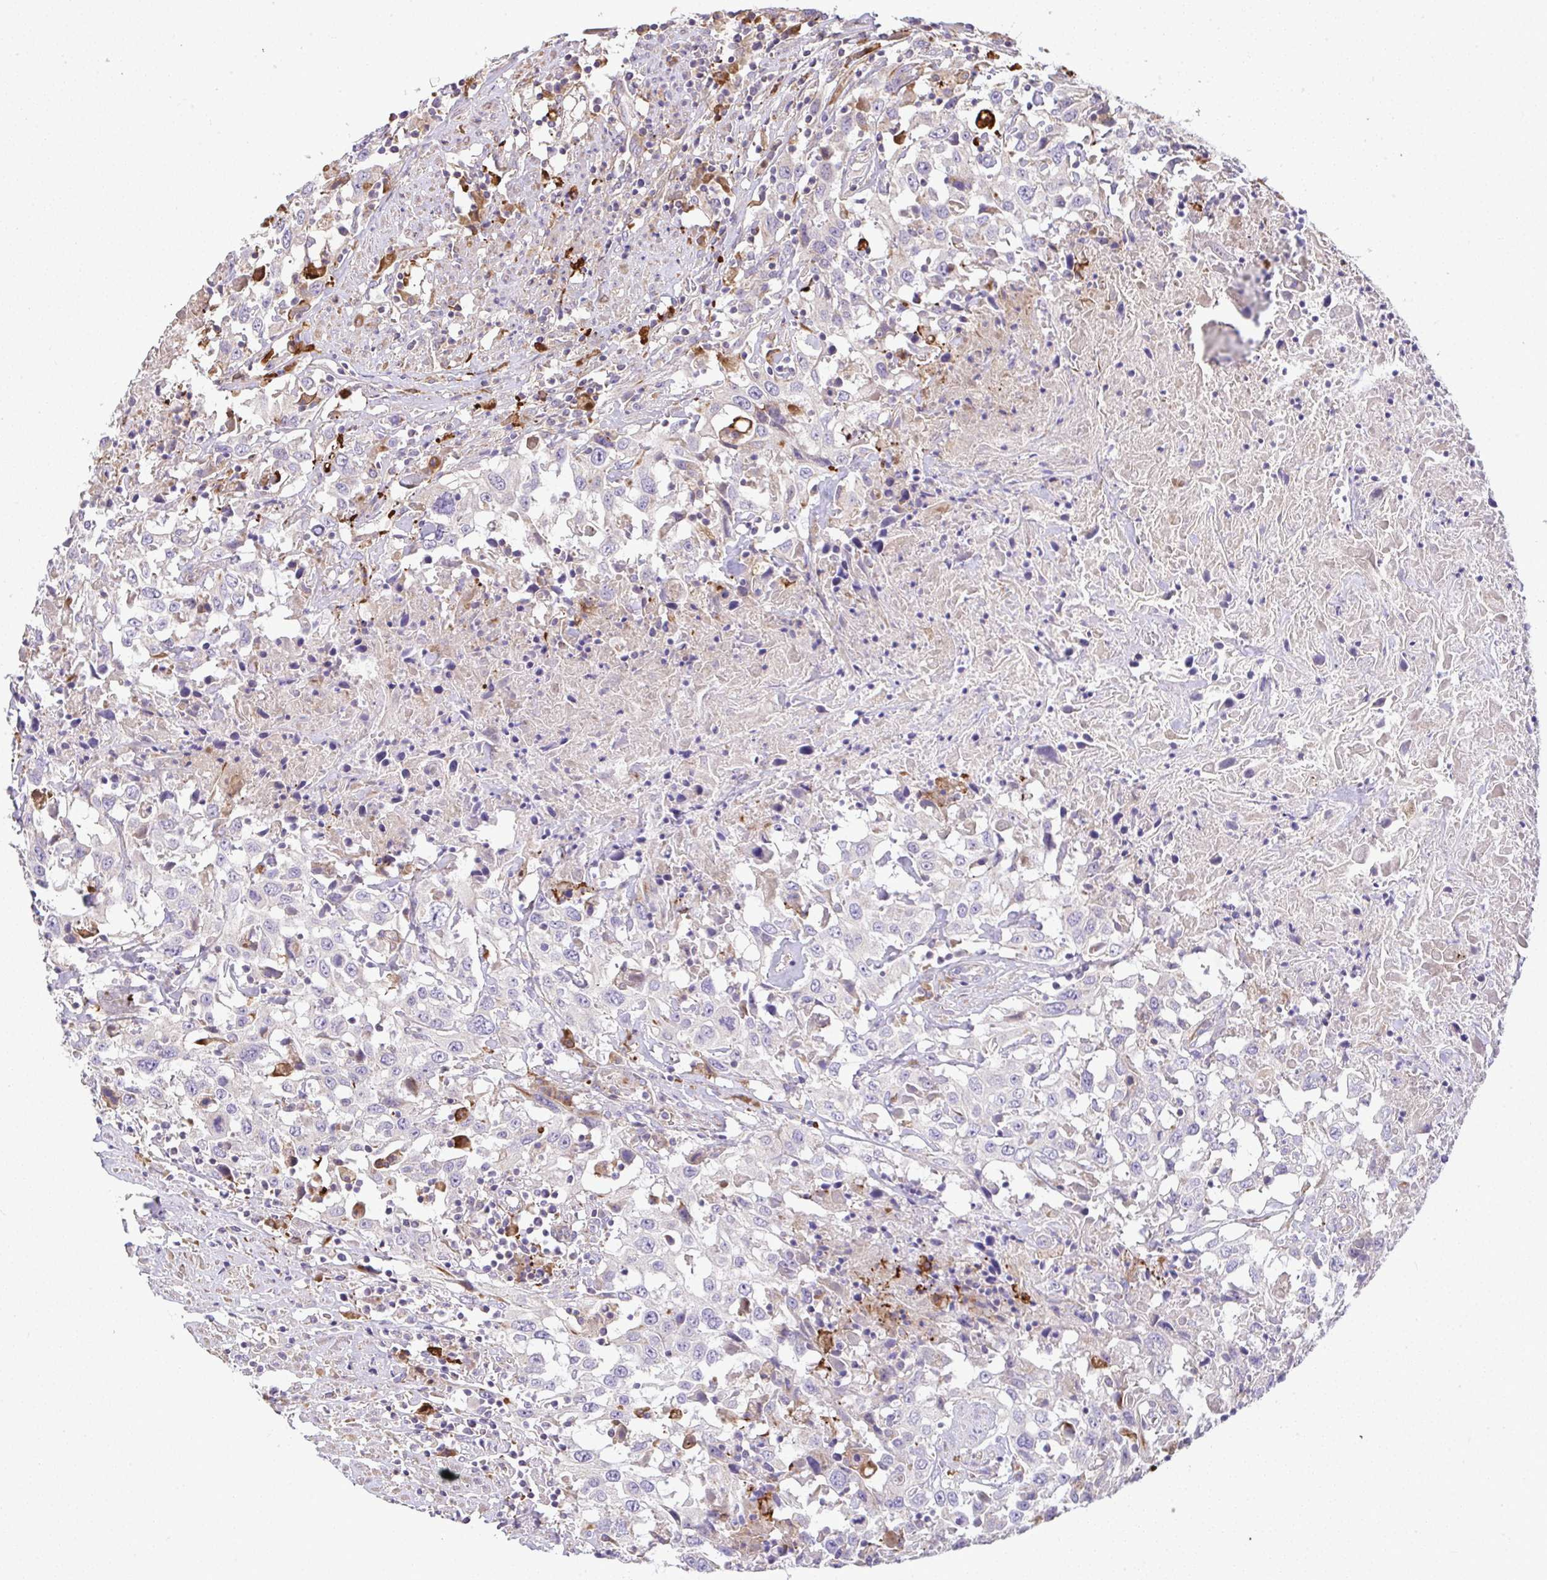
{"staining": {"intensity": "negative", "quantity": "none", "location": "none"}, "tissue": "urothelial cancer", "cell_type": "Tumor cells", "image_type": "cancer", "snomed": [{"axis": "morphology", "description": "Urothelial carcinoma, High grade"}, {"axis": "topography", "description": "Urinary bladder"}], "caption": "DAB (3,3'-diaminobenzidine) immunohistochemical staining of human urothelial cancer exhibits no significant staining in tumor cells.", "gene": "GRID2", "patient": {"sex": "male", "age": 61}}